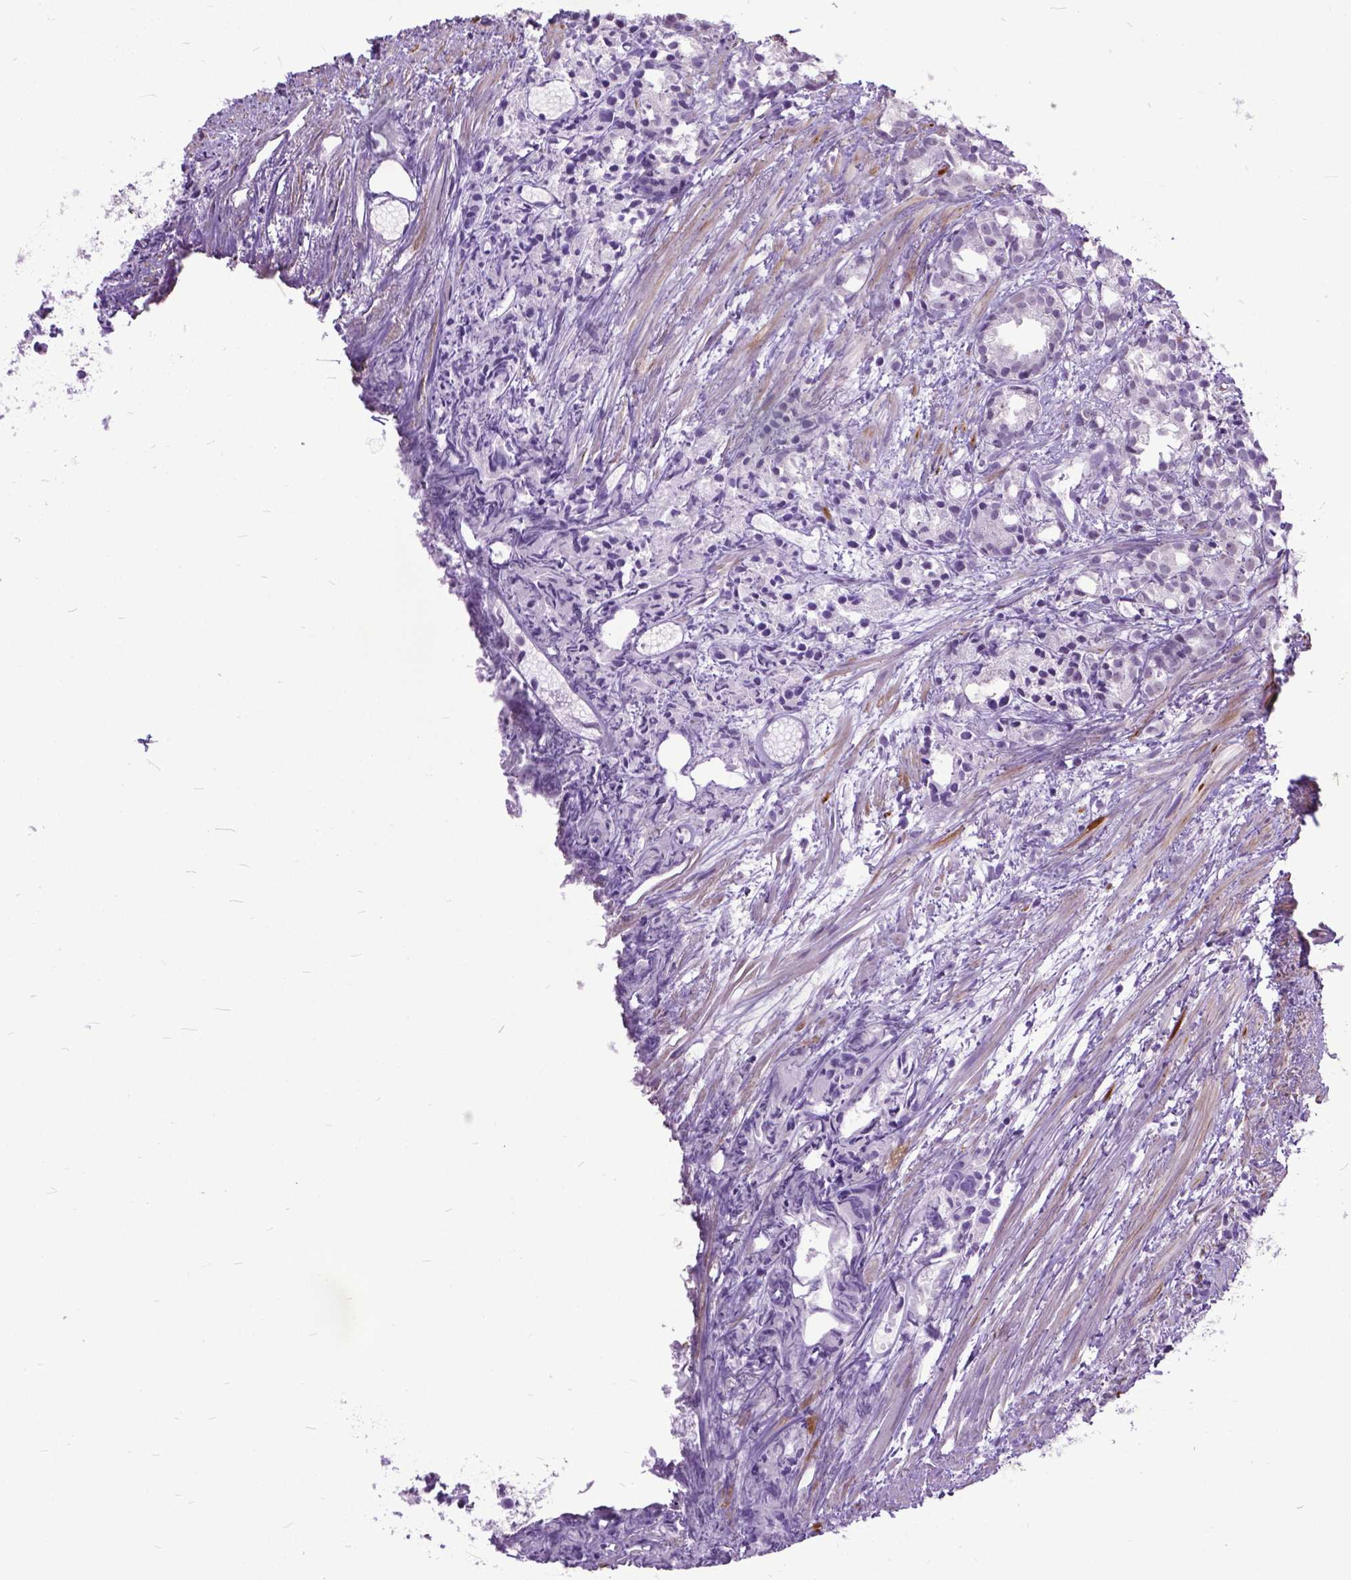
{"staining": {"intensity": "negative", "quantity": "none", "location": "none"}, "tissue": "prostate cancer", "cell_type": "Tumor cells", "image_type": "cancer", "snomed": [{"axis": "morphology", "description": "Adenocarcinoma, High grade"}, {"axis": "topography", "description": "Prostate"}], "caption": "IHC histopathology image of neoplastic tissue: prostate cancer stained with DAB demonstrates no significant protein positivity in tumor cells.", "gene": "MARCHF10", "patient": {"sex": "male", "age": 79}}